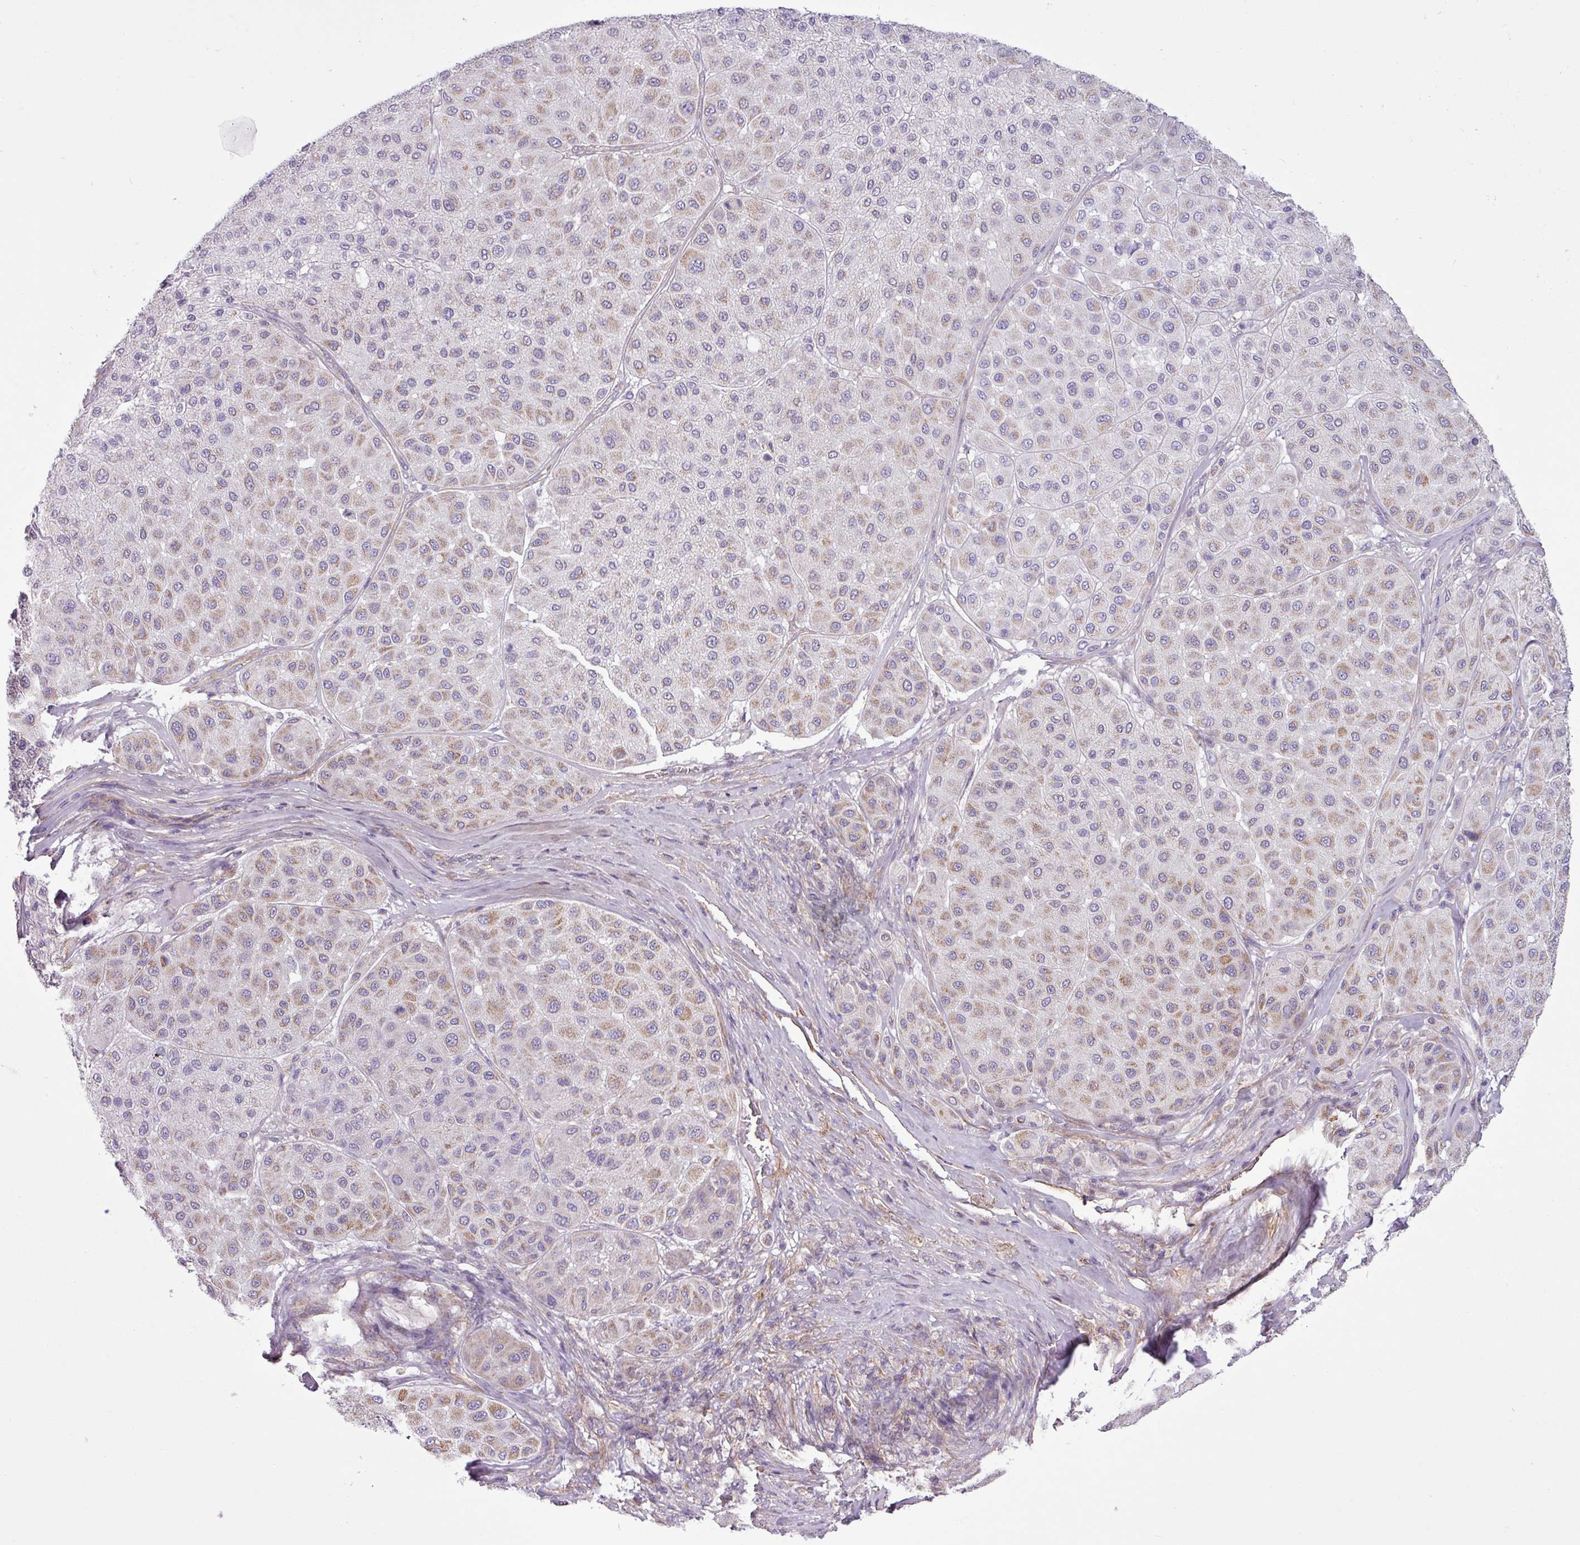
{"staining": {"intensity": "weak", "quantity": "25%-75%", "location": "cytoplasmic/membranous"}, "tissue": "melanoma", "cell_type": "Tumor cells", "image_type": "cancer", "snomed": [{"axis": "morphology", "description": "Malignant melanoma, Metastatic site"}, {"axis": "topography", "description": "Smooth muscle"}], "caption": "Immunohistochemistry (DAB) staining of melanoma reveals weak cytoplasmic/membranous protein expression in about 25%-75% of tumor cells.", "gene": "BTN2A2", "patient": {"sex": "male", "age": 41}}